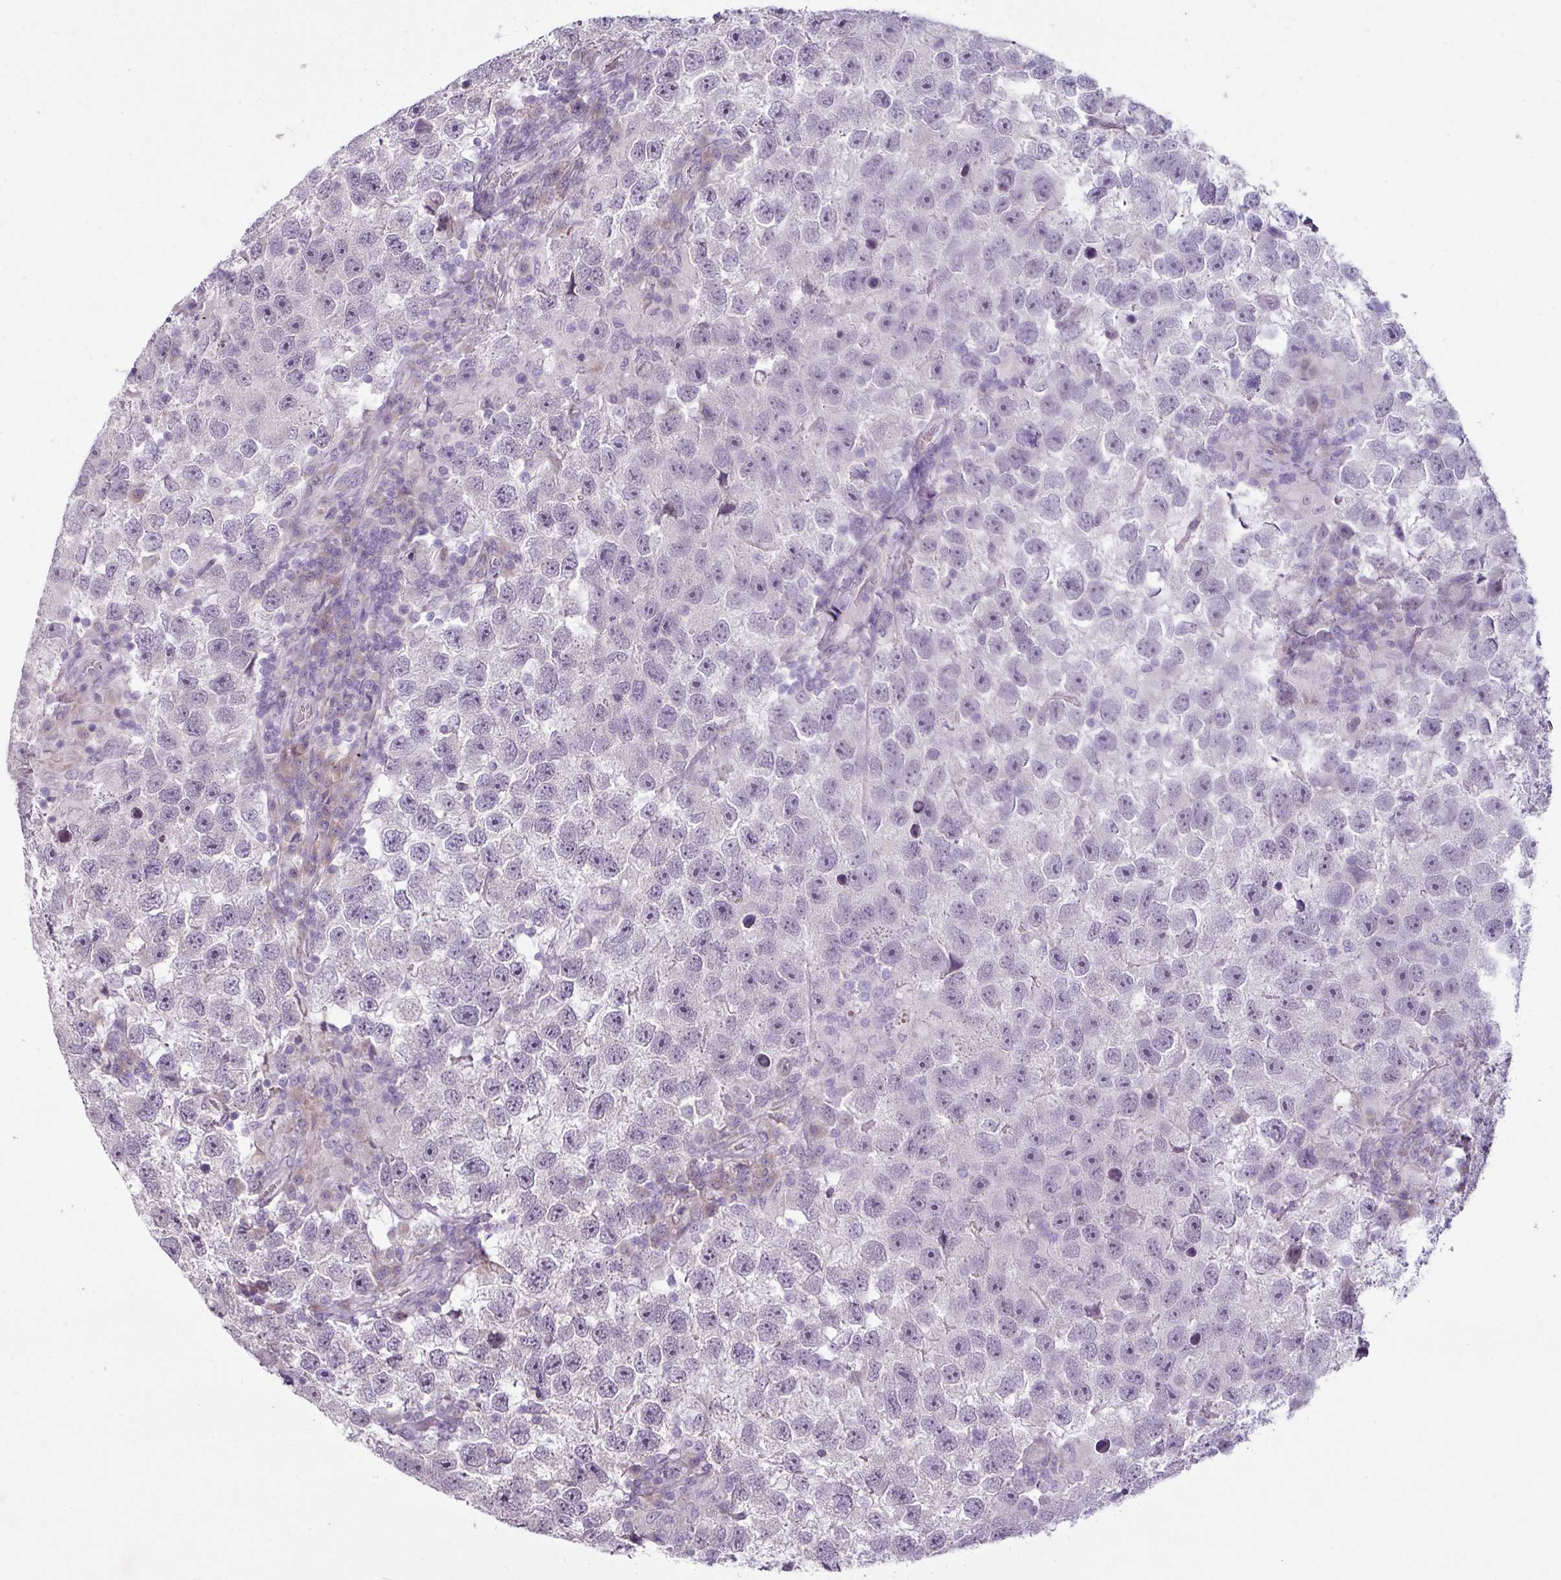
{"staining": {"intensity": "negative", "quantity": "none", "location": "none"}, "tissue": "testis cancer", "cell_type": "Tumor cells", "image_type": "cancer", "snomed": [{"axis": "morphology", "description": "Seminoma, NOS"}, {"axis": "topography", "description": "Testis"}], "caption": "The immunohistochemistry (IHC) micrograph has no significant staining in tumor cells of testis seminoma tissue.", "gene": "OR52D1", "patient": {"sex": "male", "age": 26}}